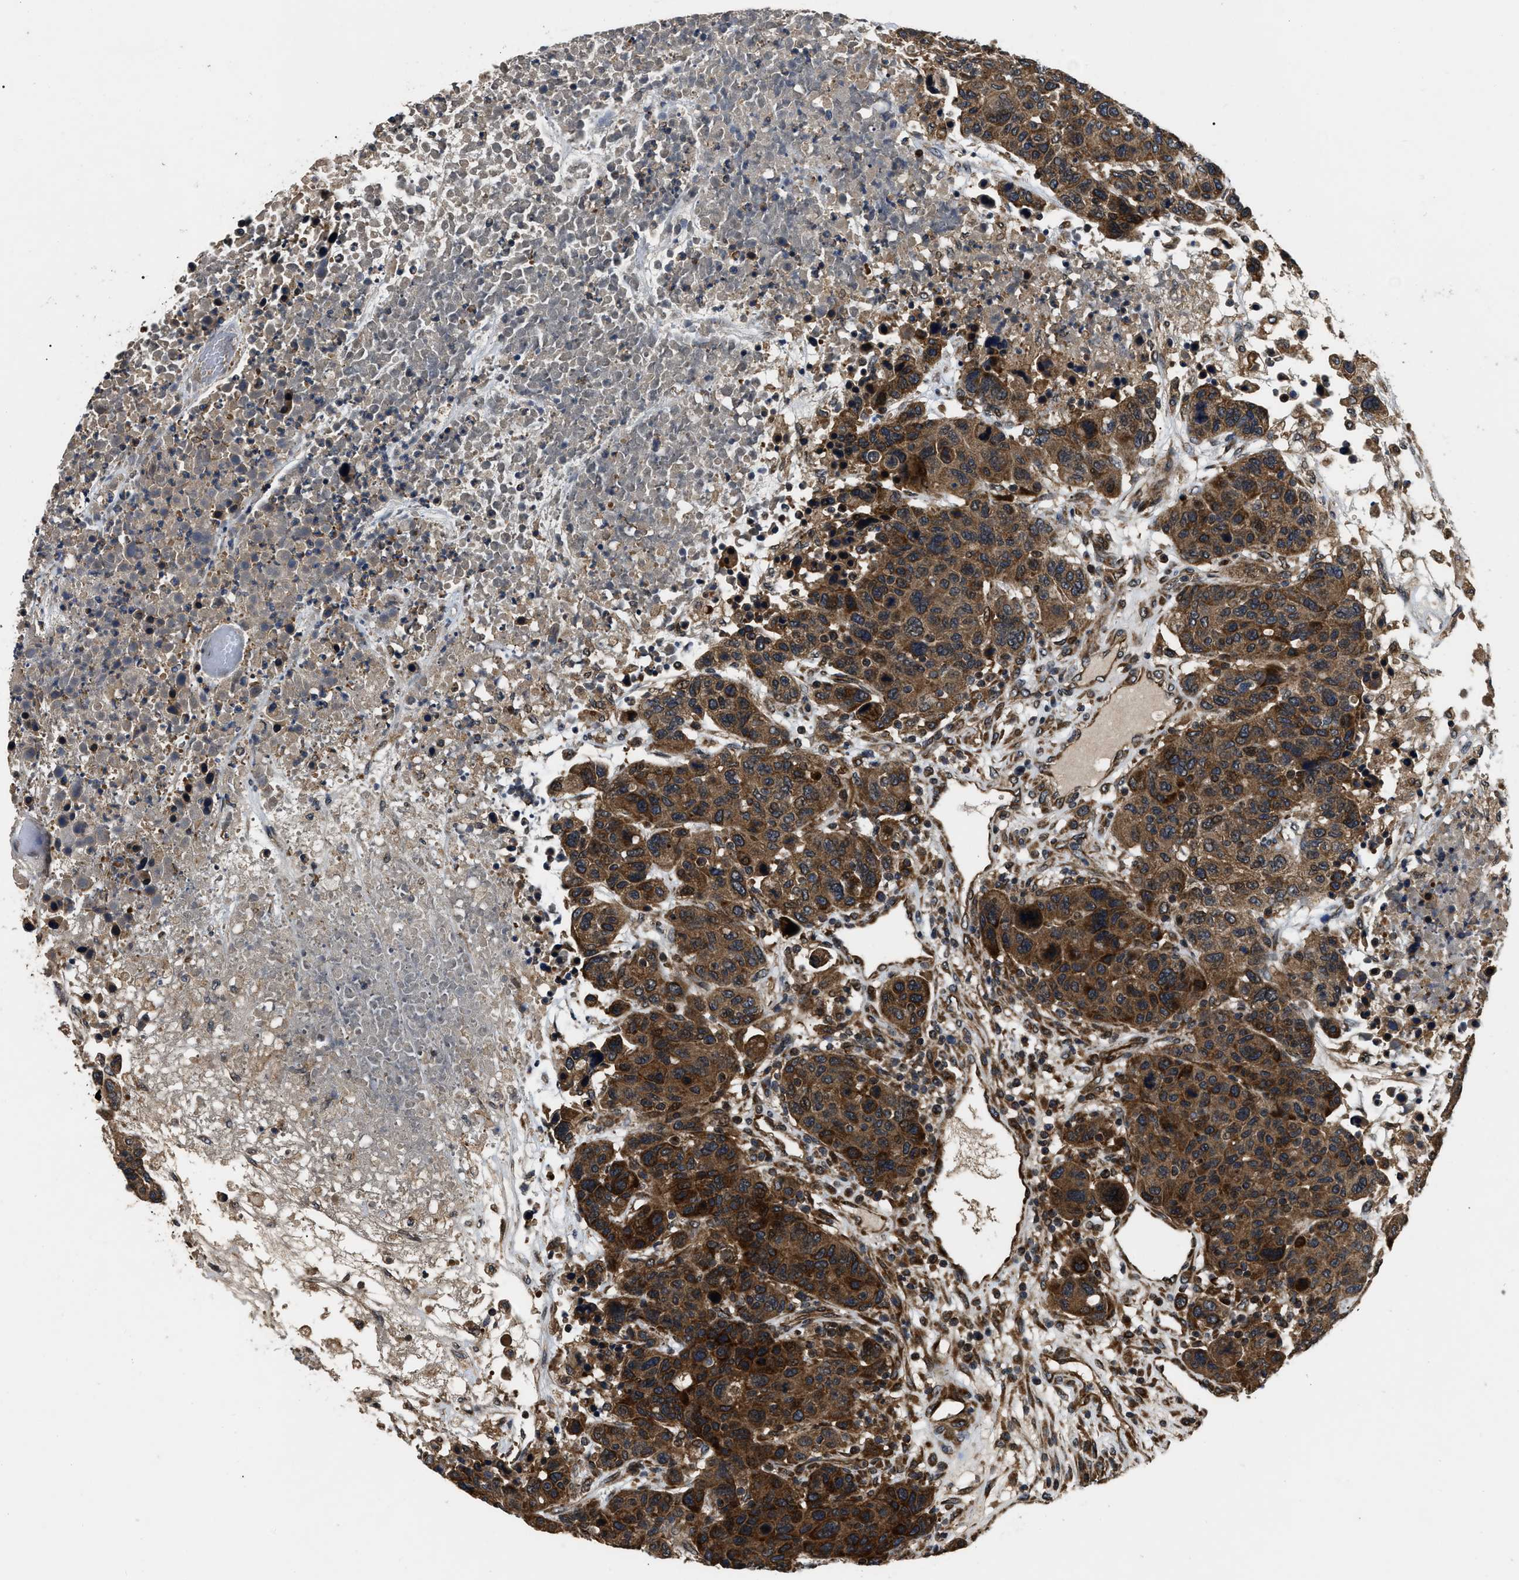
{"staining": {"intensity": "strong", "quantity": ">75%", "location": "cytoplasmic/membranous"}, "tissue": "breast cancer", "cell_type": "Tumor cells", "image_type": "cancer", "snomed": [{"axis": "morphology", "description": "Duct carcinoma"}, {"axis": "topography", "description": "Breast"}], "caption": "Strong cytoplasmic/membranous protein staining is present in about >75% of tumor cells in breast cancer.", "gene": "PPWD1", "patient": {"sex": "female", "age": 37}}